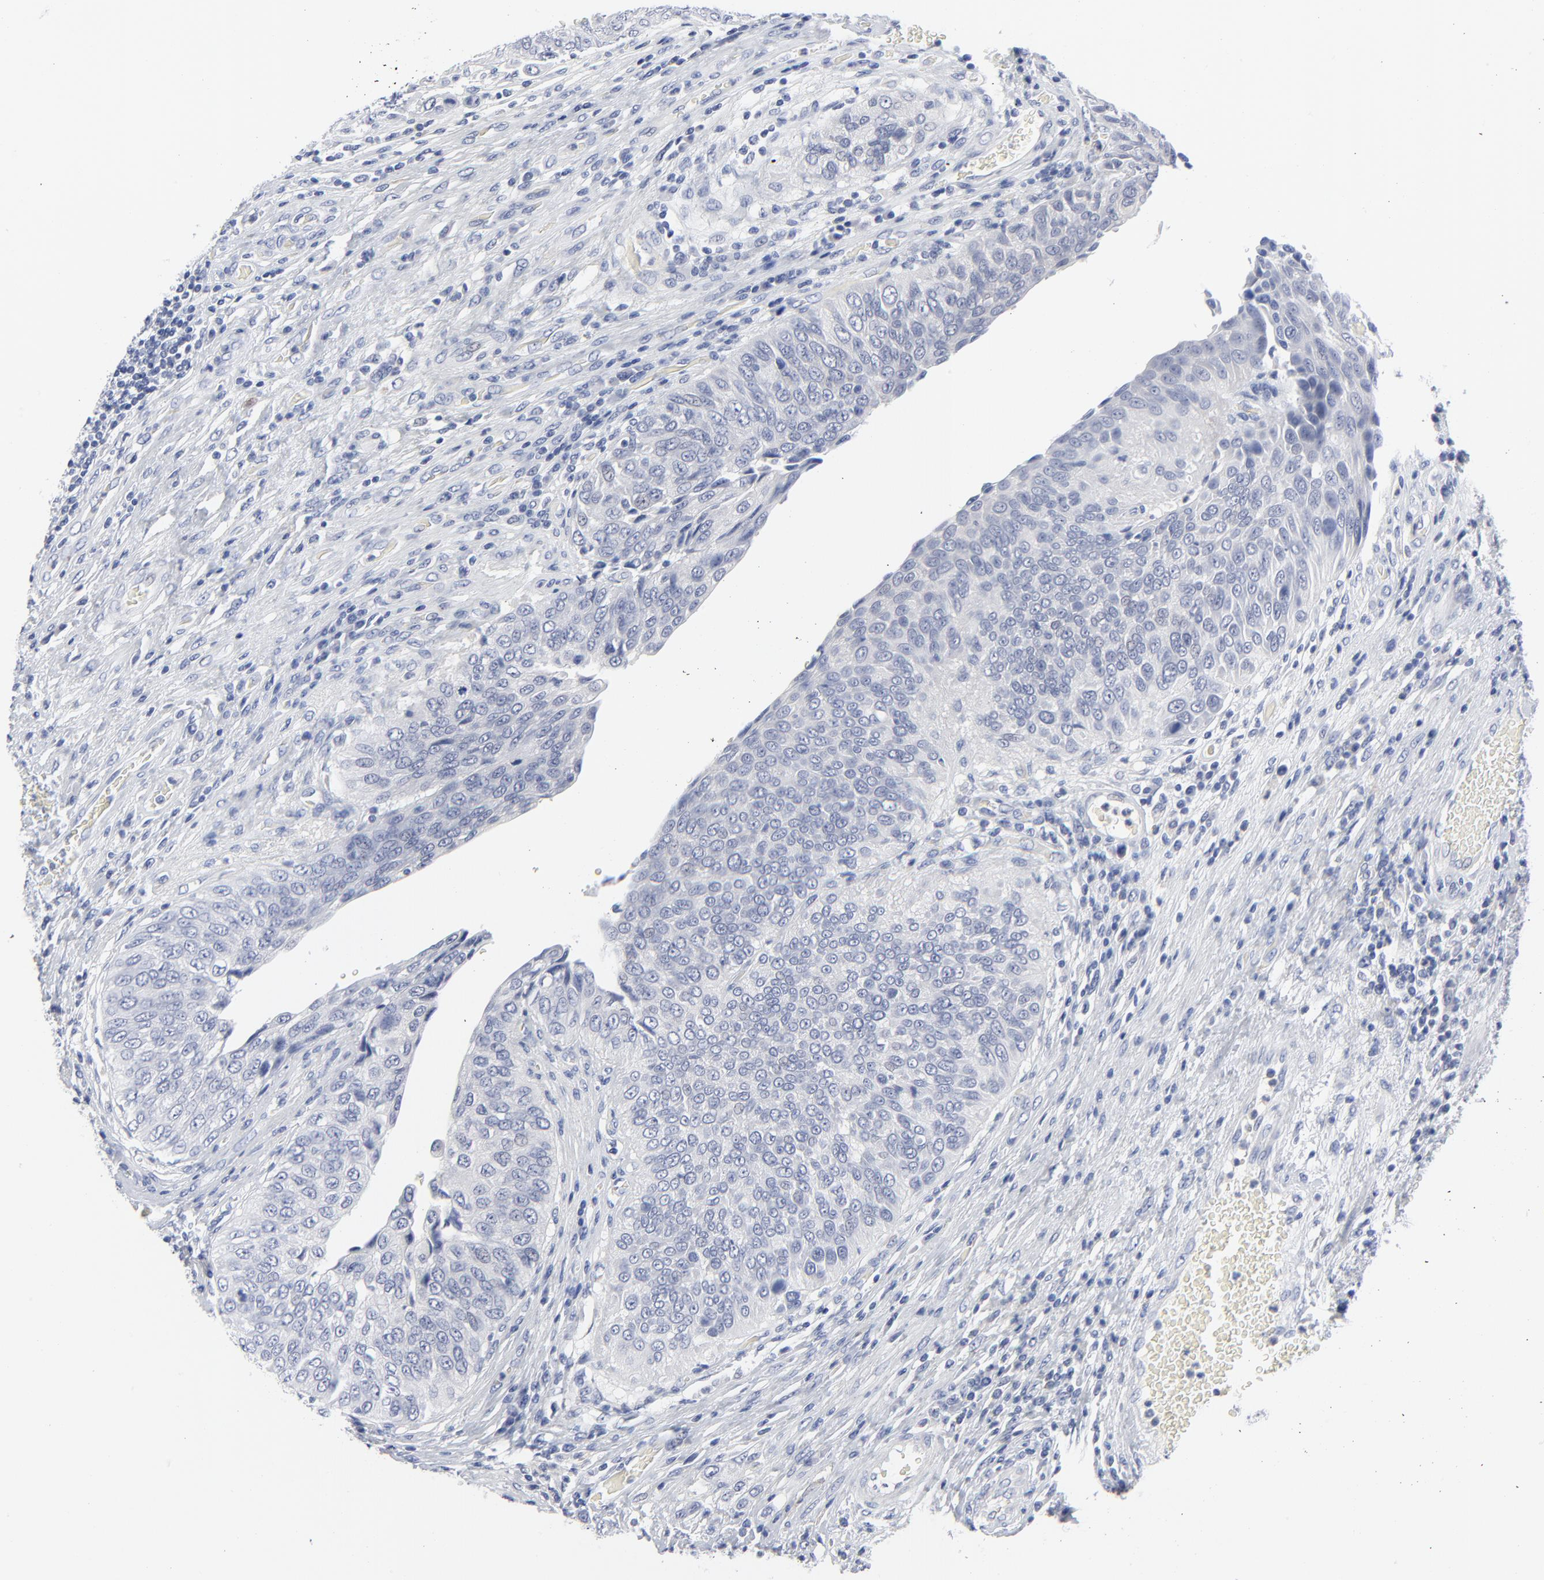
{"staining": {"intensity": "negative", "quantity": "none", "location": "none"}, "tissue": "urothelial cancer", "cell_type": "Tumor cells", "image_type": "cancer", "snomed": [{"axis": "morphology", "description": "Urothelial carcinoma, High grade"}, {"axis": "topography", "description": "Urinary bladder"}], "caption": "Urothelial cancer was stained to show a protein in brown. There is no significant staining in tumor cells.", "gene": "CLEC4G", "patient": {"sex": "male", "age": 50}}